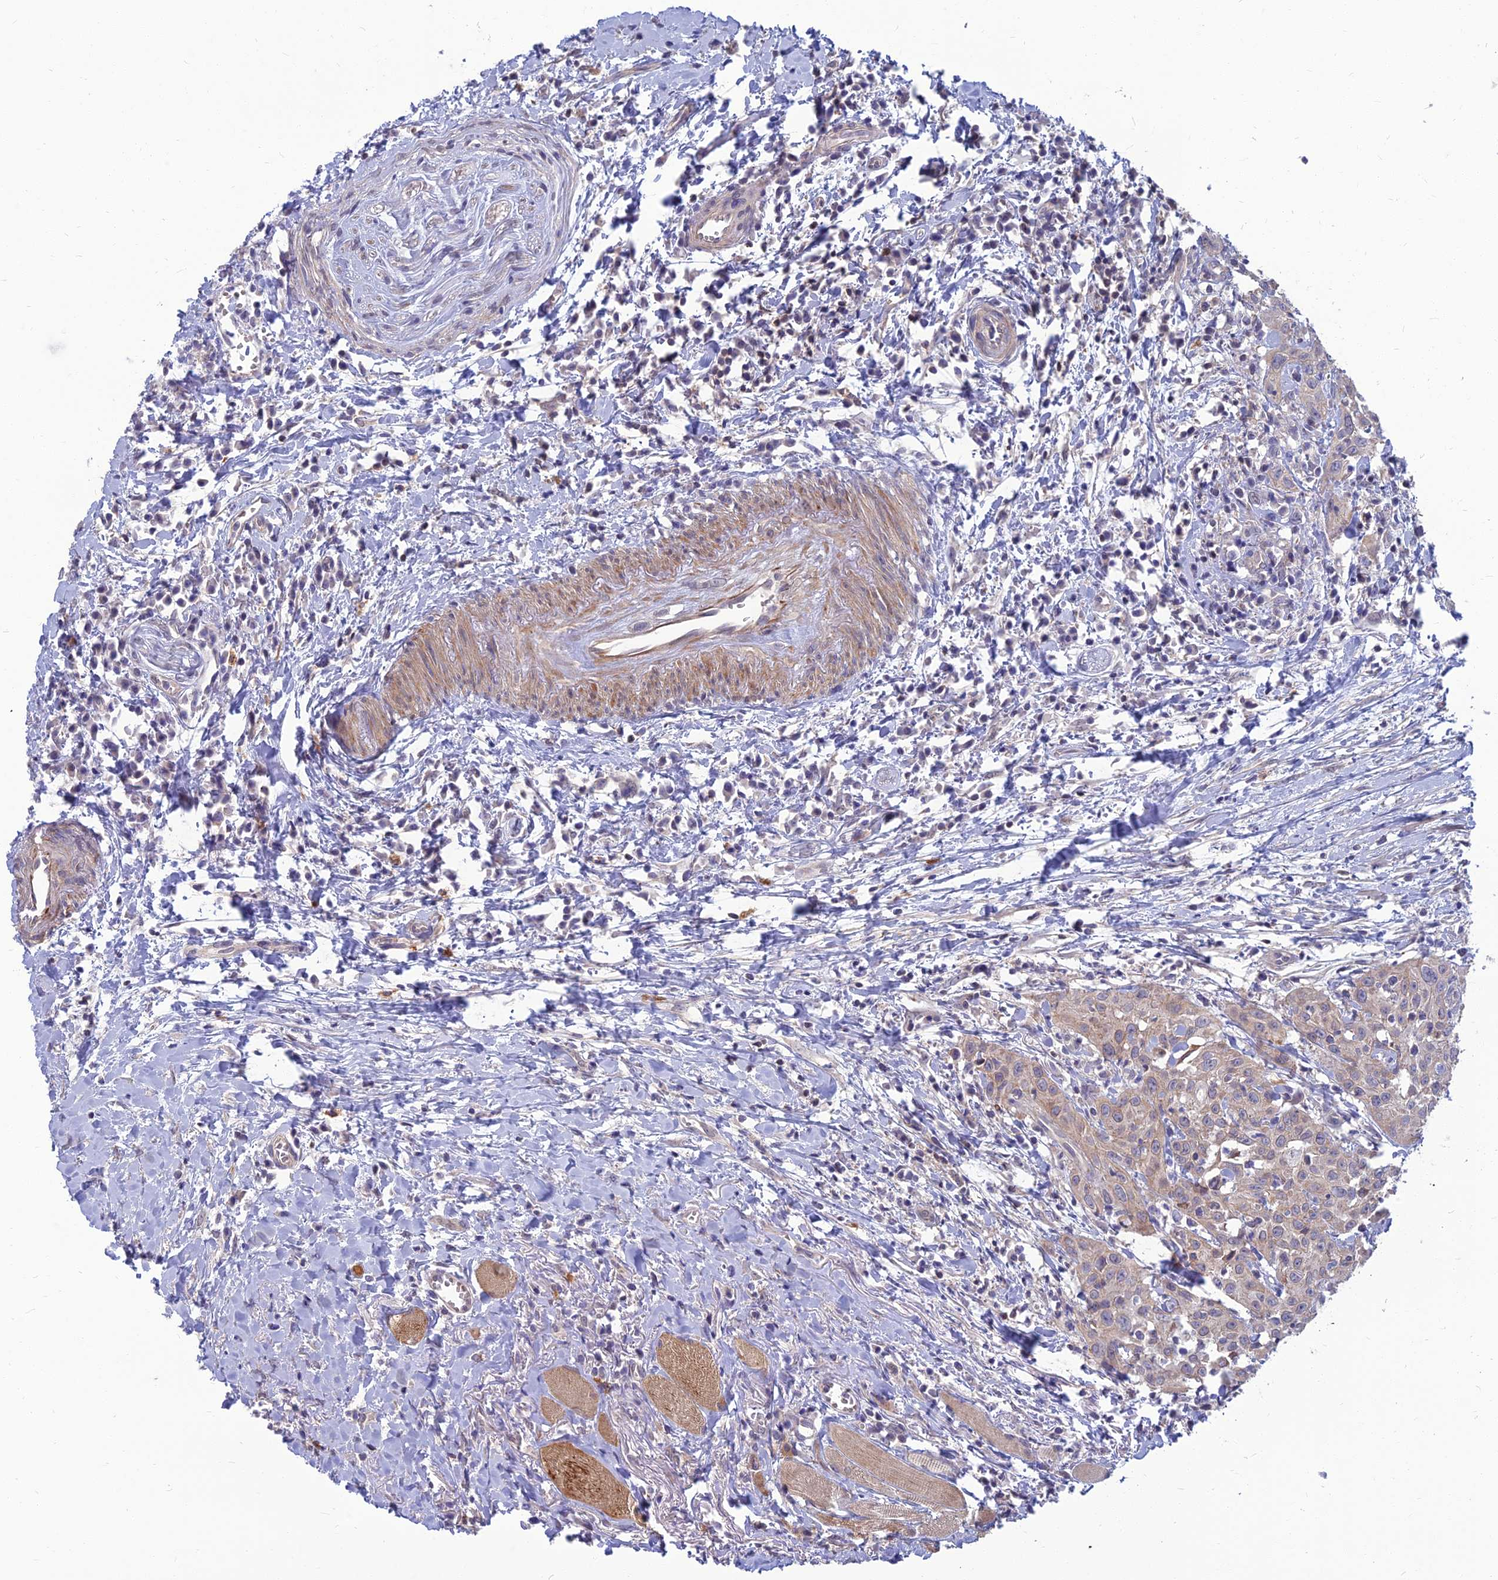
{"staining": {"intensity": "moderate", "quantity": ">75%", "location": "cytoplasmic/membranous"}, "tissue": "head and neck cancer", "cell_type": "Tumor cells", "image_type": "cancer", "snomed": [{"axis": "morphology", "description": "Squamous cell carcinoma, NOS"}, {"axis": "topography", "description": "Head-Neck"}], "caption": "This is a micrograph of IHC staining of head and neck cancer (squamous cell carcinoma), which shows moderate positivity in the cytoplasmic/membranous of tumor cells.", "gene": "OPA3", "patient": {"sex": "female", "age": 70}}